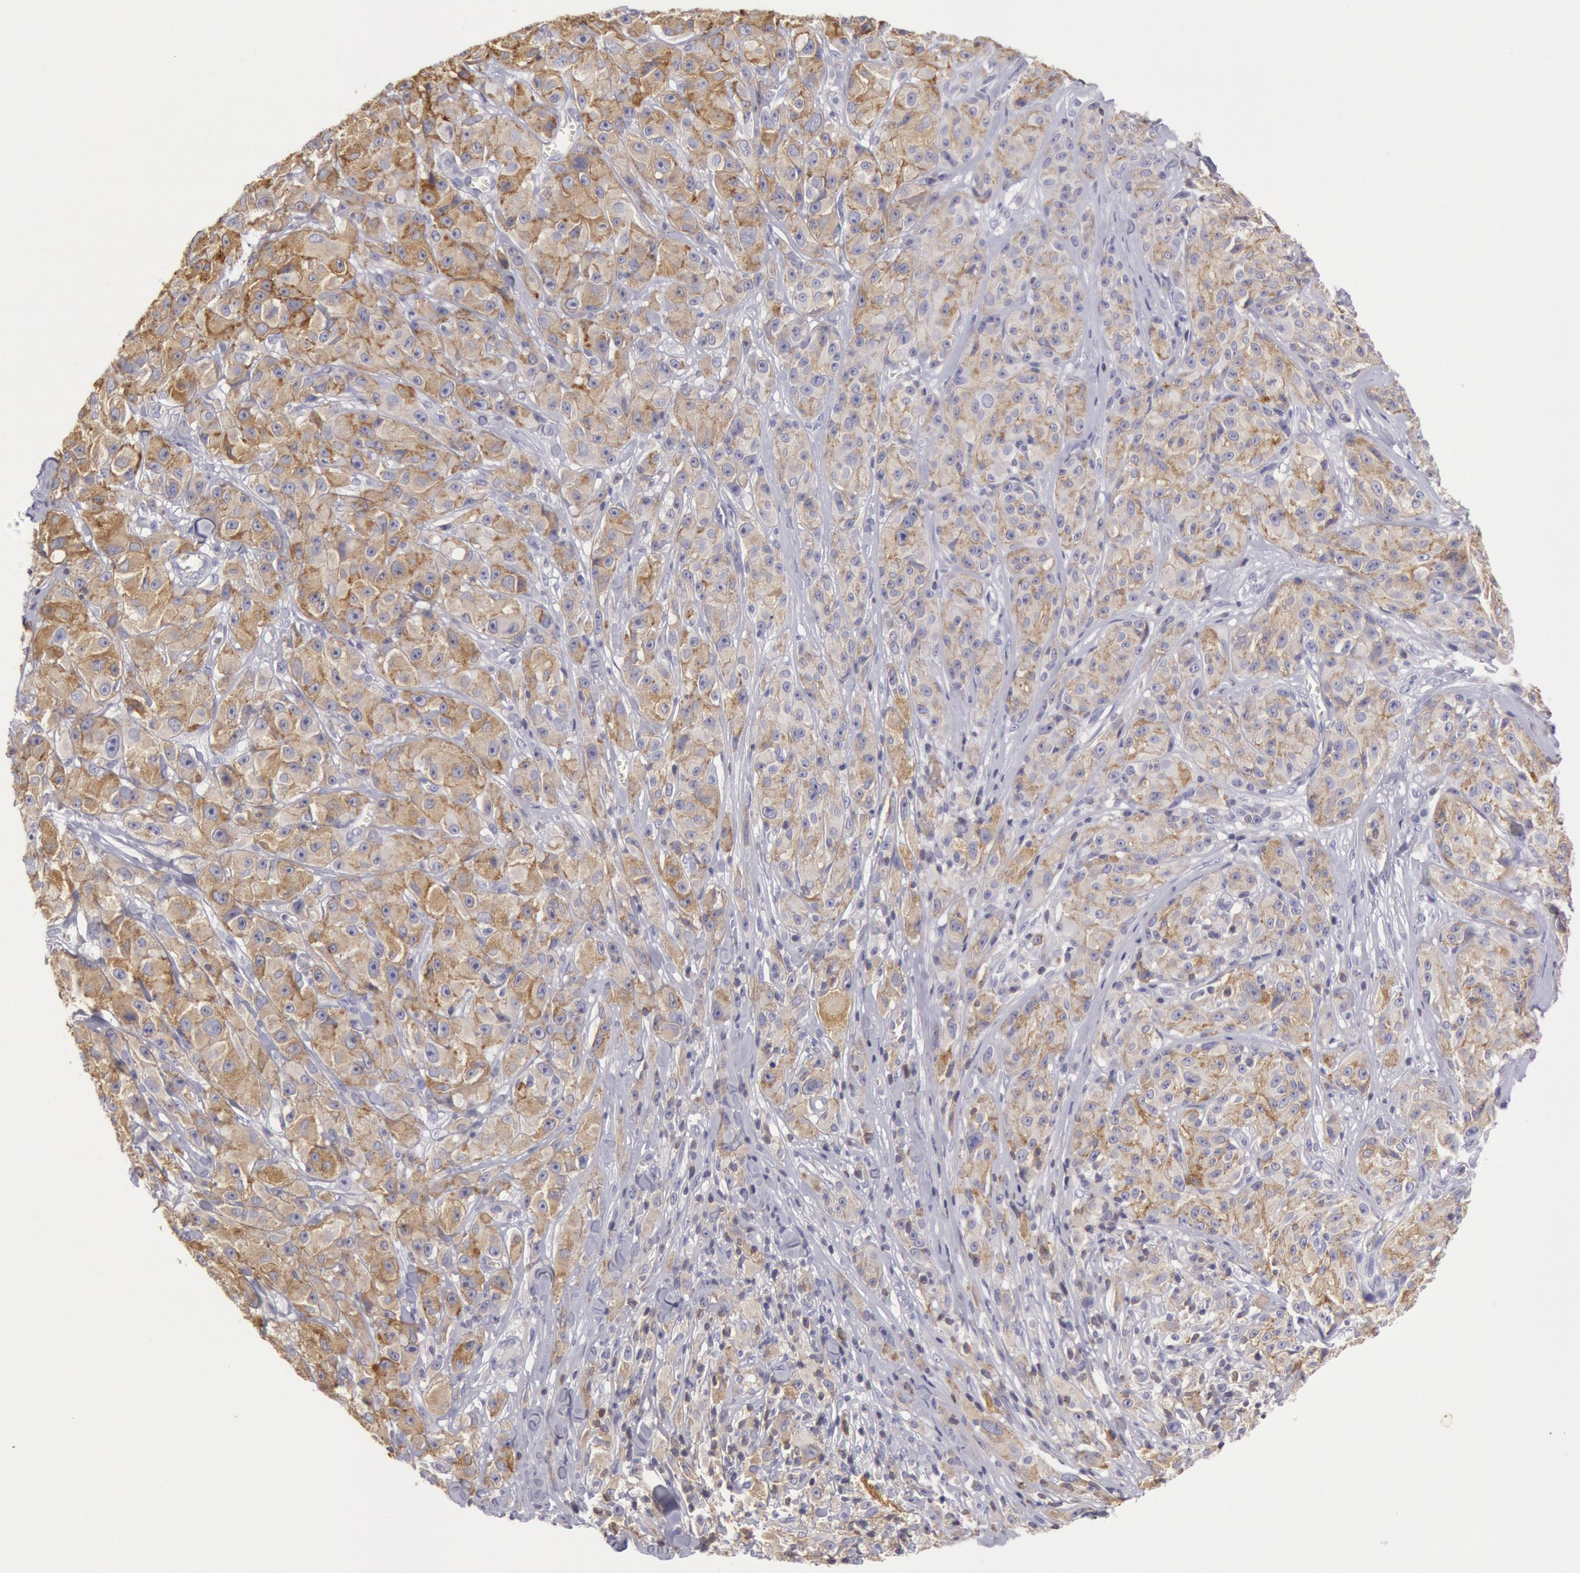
{"staining": {"intensity": "moderate", "quantity": "25%-75%", "location": "cytoplasmic/membranous"}, "tissue": "melanoma", "cell_type": "Tumor cells", "image_type": "cancer", "snomed": [{"axis": "morphology", "description": "Malignant melanoma, NOS"}, {"axis": "topography", "description": "Skin"}], "caption": "Moderate cytoplasmic/membranous expression for a protein is identified in about 25%-75% of tumor cells of malignant melanoma using immunohistochemistry (IHC).", "gene": "RAB27A", "patient": {"sex": "male", "age": 56}}